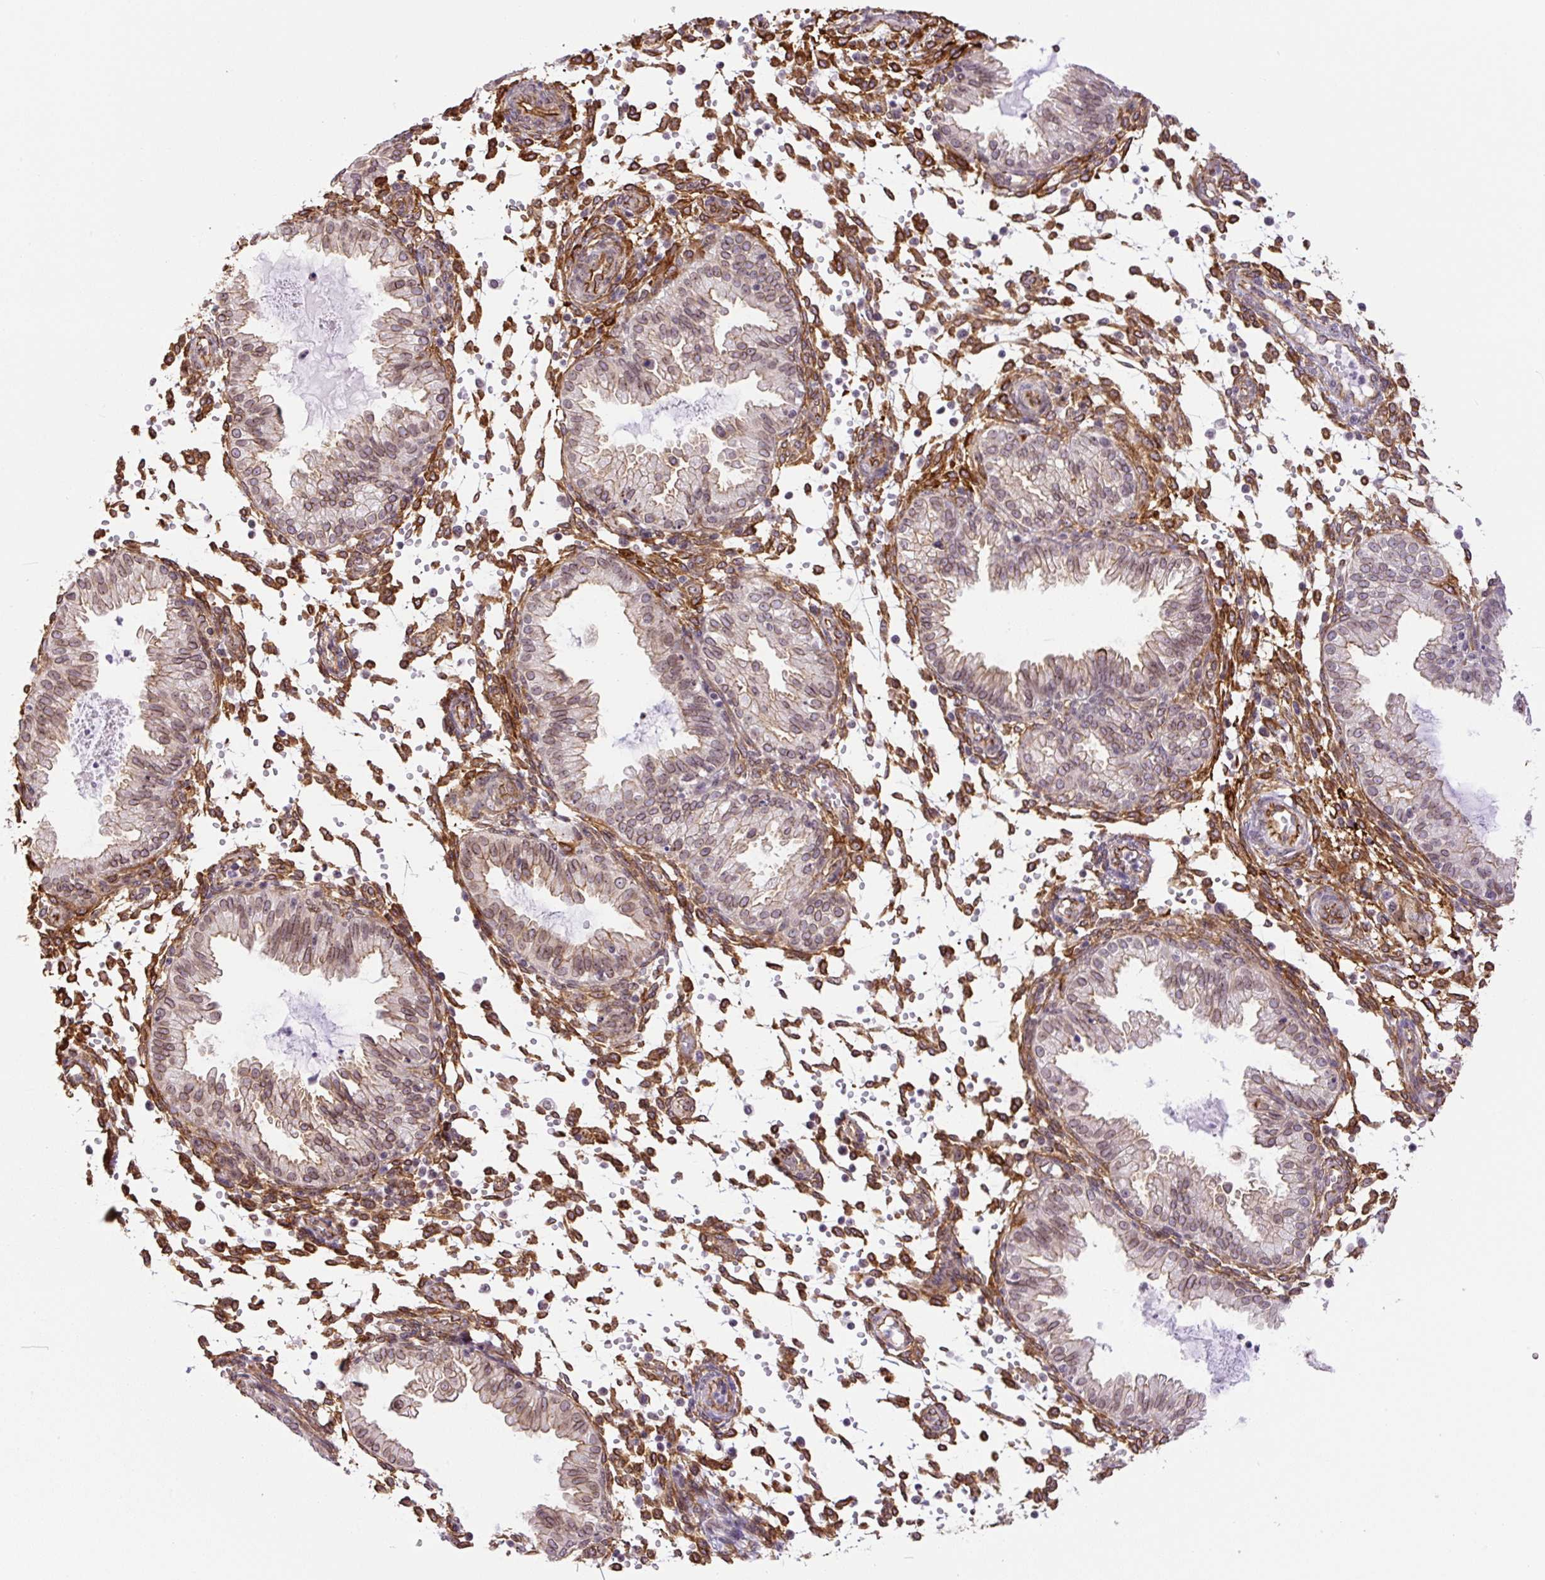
{"staining": {"intensity": "moderate", "quantity": "25%-75%", "location": "cytoplasmic/membranous"}, "tissue": "endometrium", "cell_type": "Cells in endometrial stroma", "image_type": "normal", "snomed": [{"axis": "morphology", "description": "Normal tissue, NOS"}, {"axis": "topography", "description": "Endometrium"}], "caption": "IHC micrograph of normal endometrium stained for a protein (brown), which reveals medium levels of moderate cytoplasmic/membranous positivity in approximately 25%-75% of cells in endometrial stroma.", "gene": "MYO5C", "patient": {"sex": "female", "age": 33}}